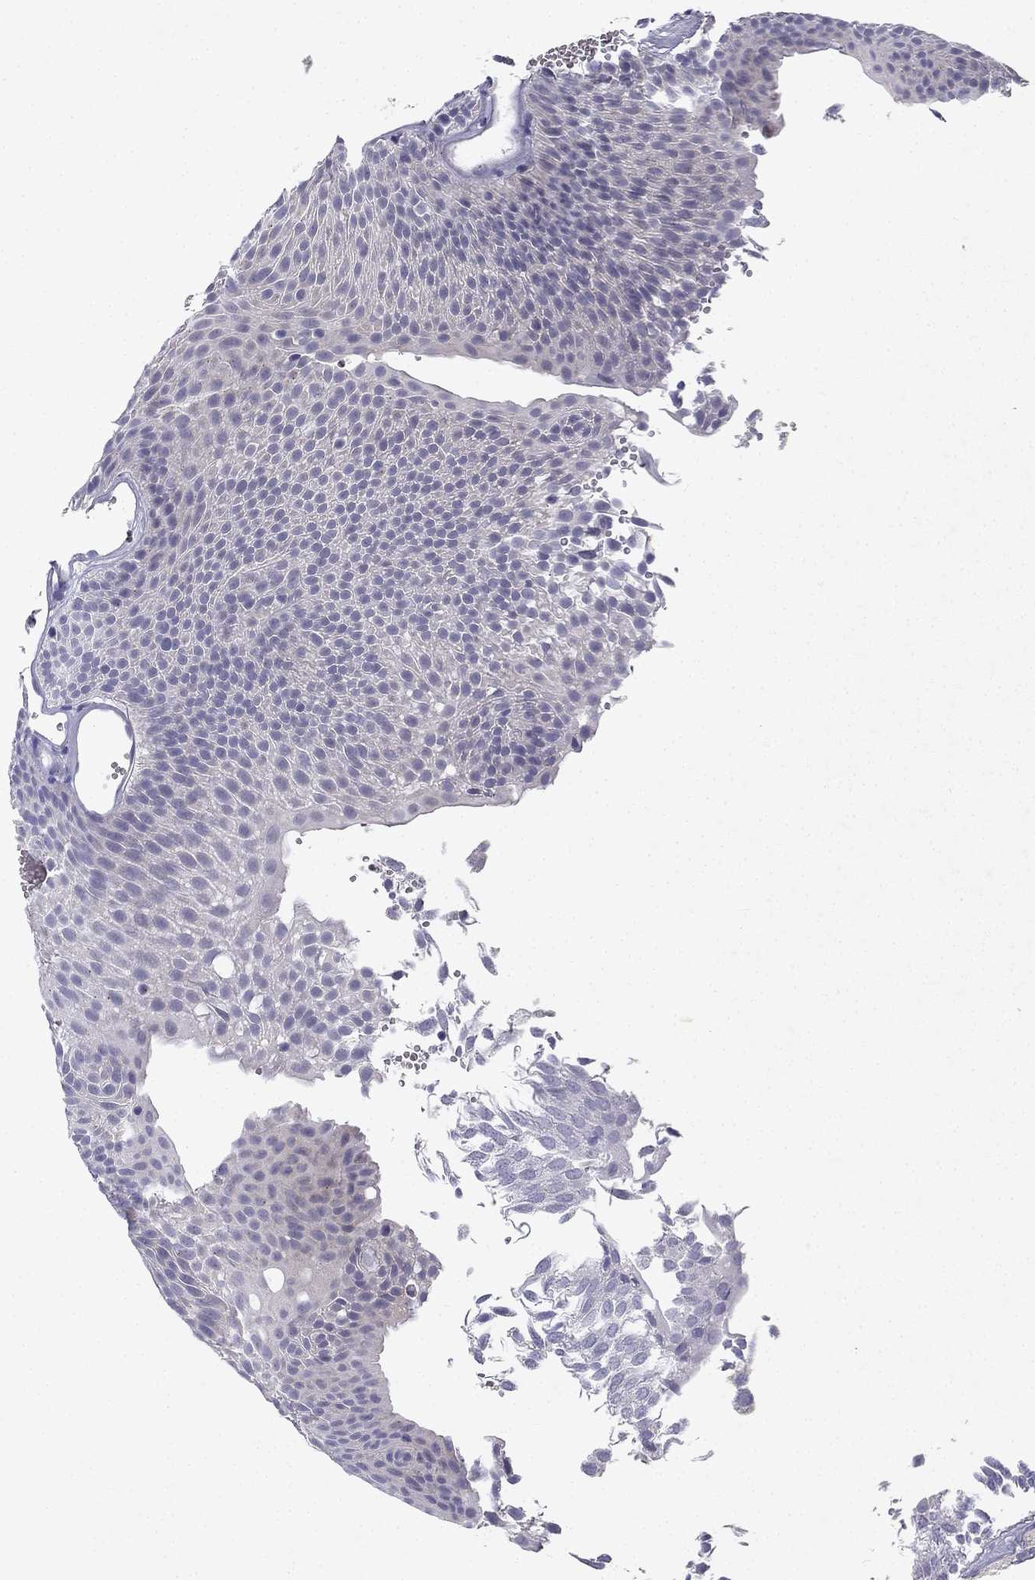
{"staining": {"intensity": "negative", "quantity": "none", "location": "none"}, "tissue": "urothelial cancer", "cell_type": "Tumor cells", "image_type": "cancer", "snomed": [{"axis": "morphology", "description": "Urothelial carcinoma, Low grade"}, {"axis": "topography", "description": "Urinary bladder"}], "caption": "Urothelial cancer was stained to show a protein in brown. There is no significant positivity in tumor cells. (Brightfield microscopy of DAB IHC at high magnification).", "gene": "SLC6A4", "patient": {"sex": "male", "age": 52}}